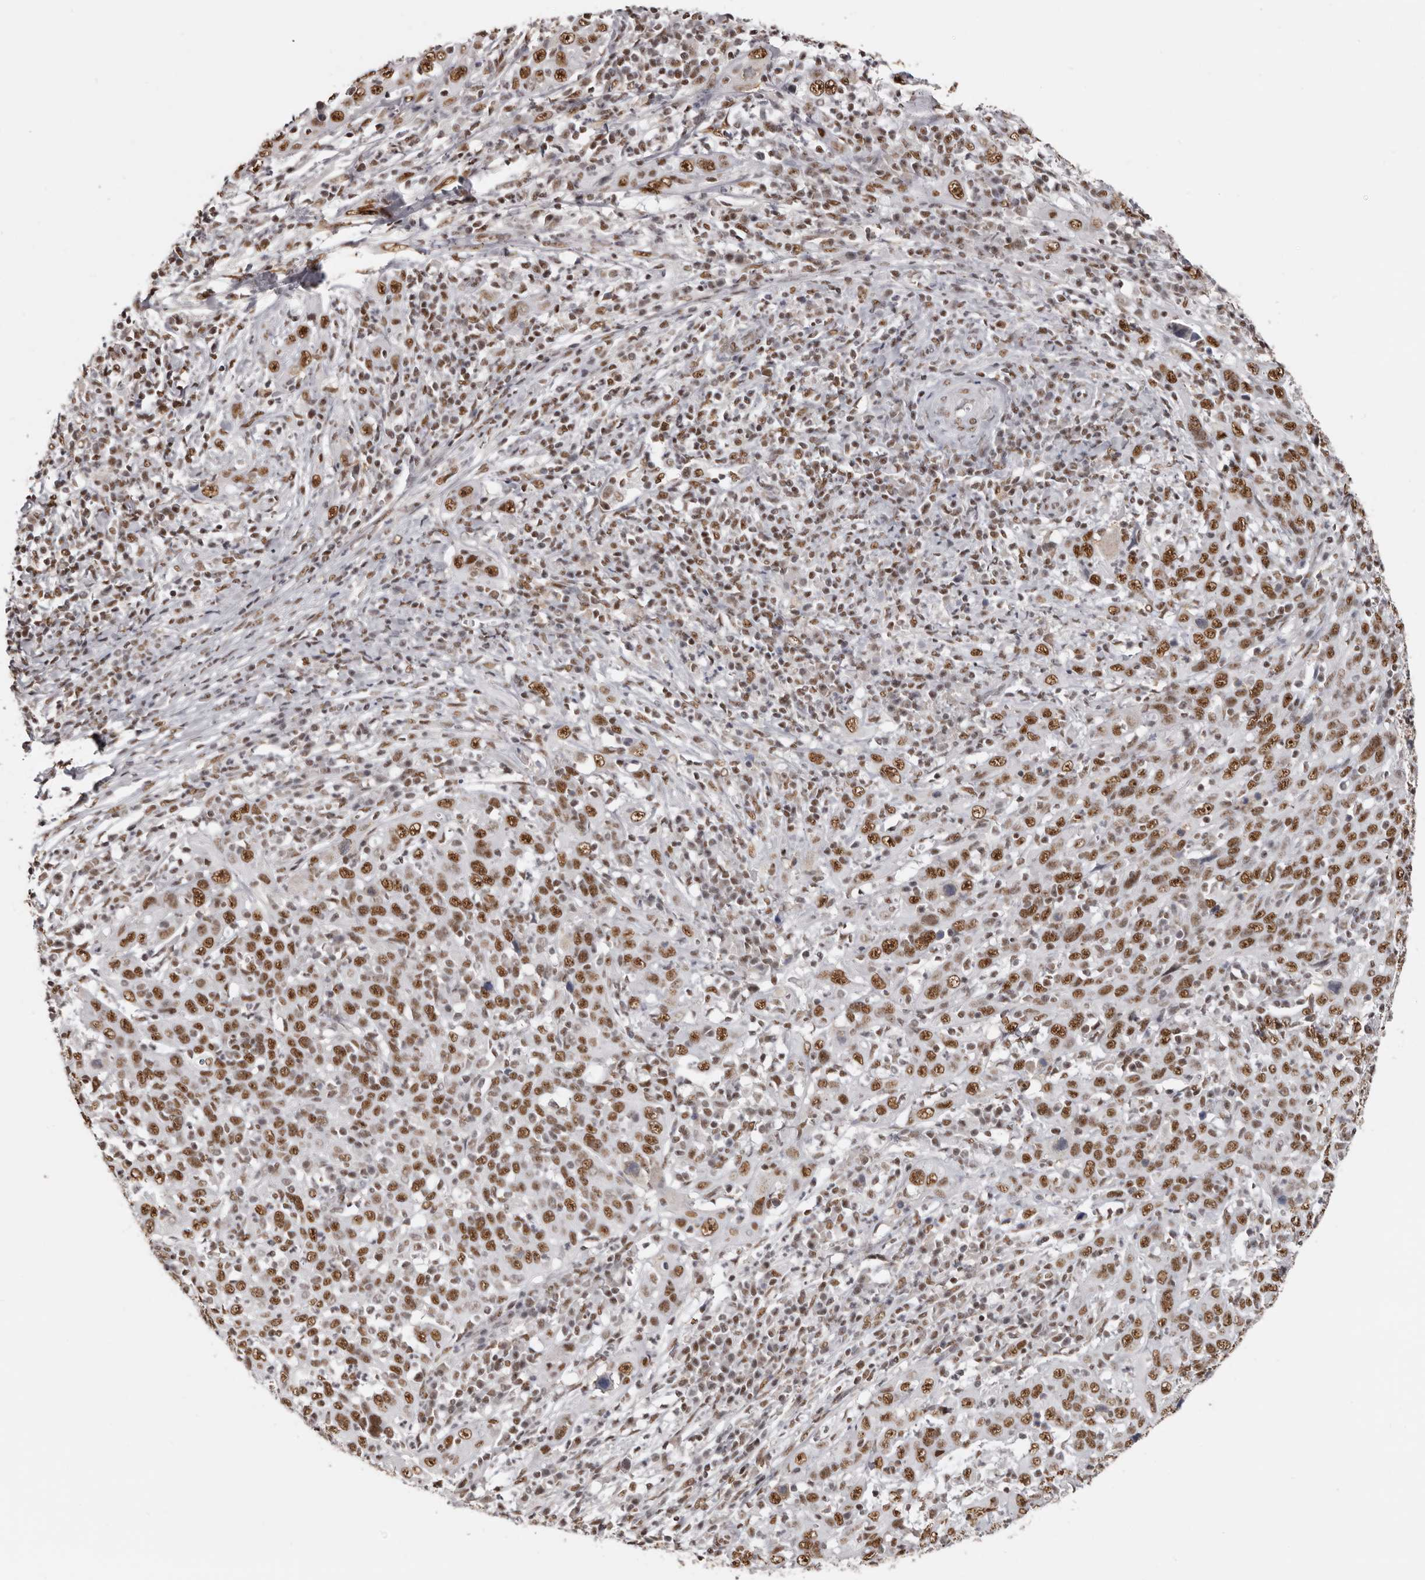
{"staining": {"intensity": "moderate", "quantity": ">75%", "location": "nuclear"}, "tissue": "cervical cancer", "cell_type": "Tumor cells", "image_type": "cancer", "snomed": [{"axis": "morphology", "description": "Squamous cell carcinoma, NOS"}, {"axis": "topography", "description": "Cervix"}], "caption": "Approximately >75% of tumor cells in cervical squamous cell carcinoma reveal moderate nuclear protein expression as visualized by brown immunohistochemical staining.", "gene": "SCAF4", "patient": {"sex": "female", "age": 46}}